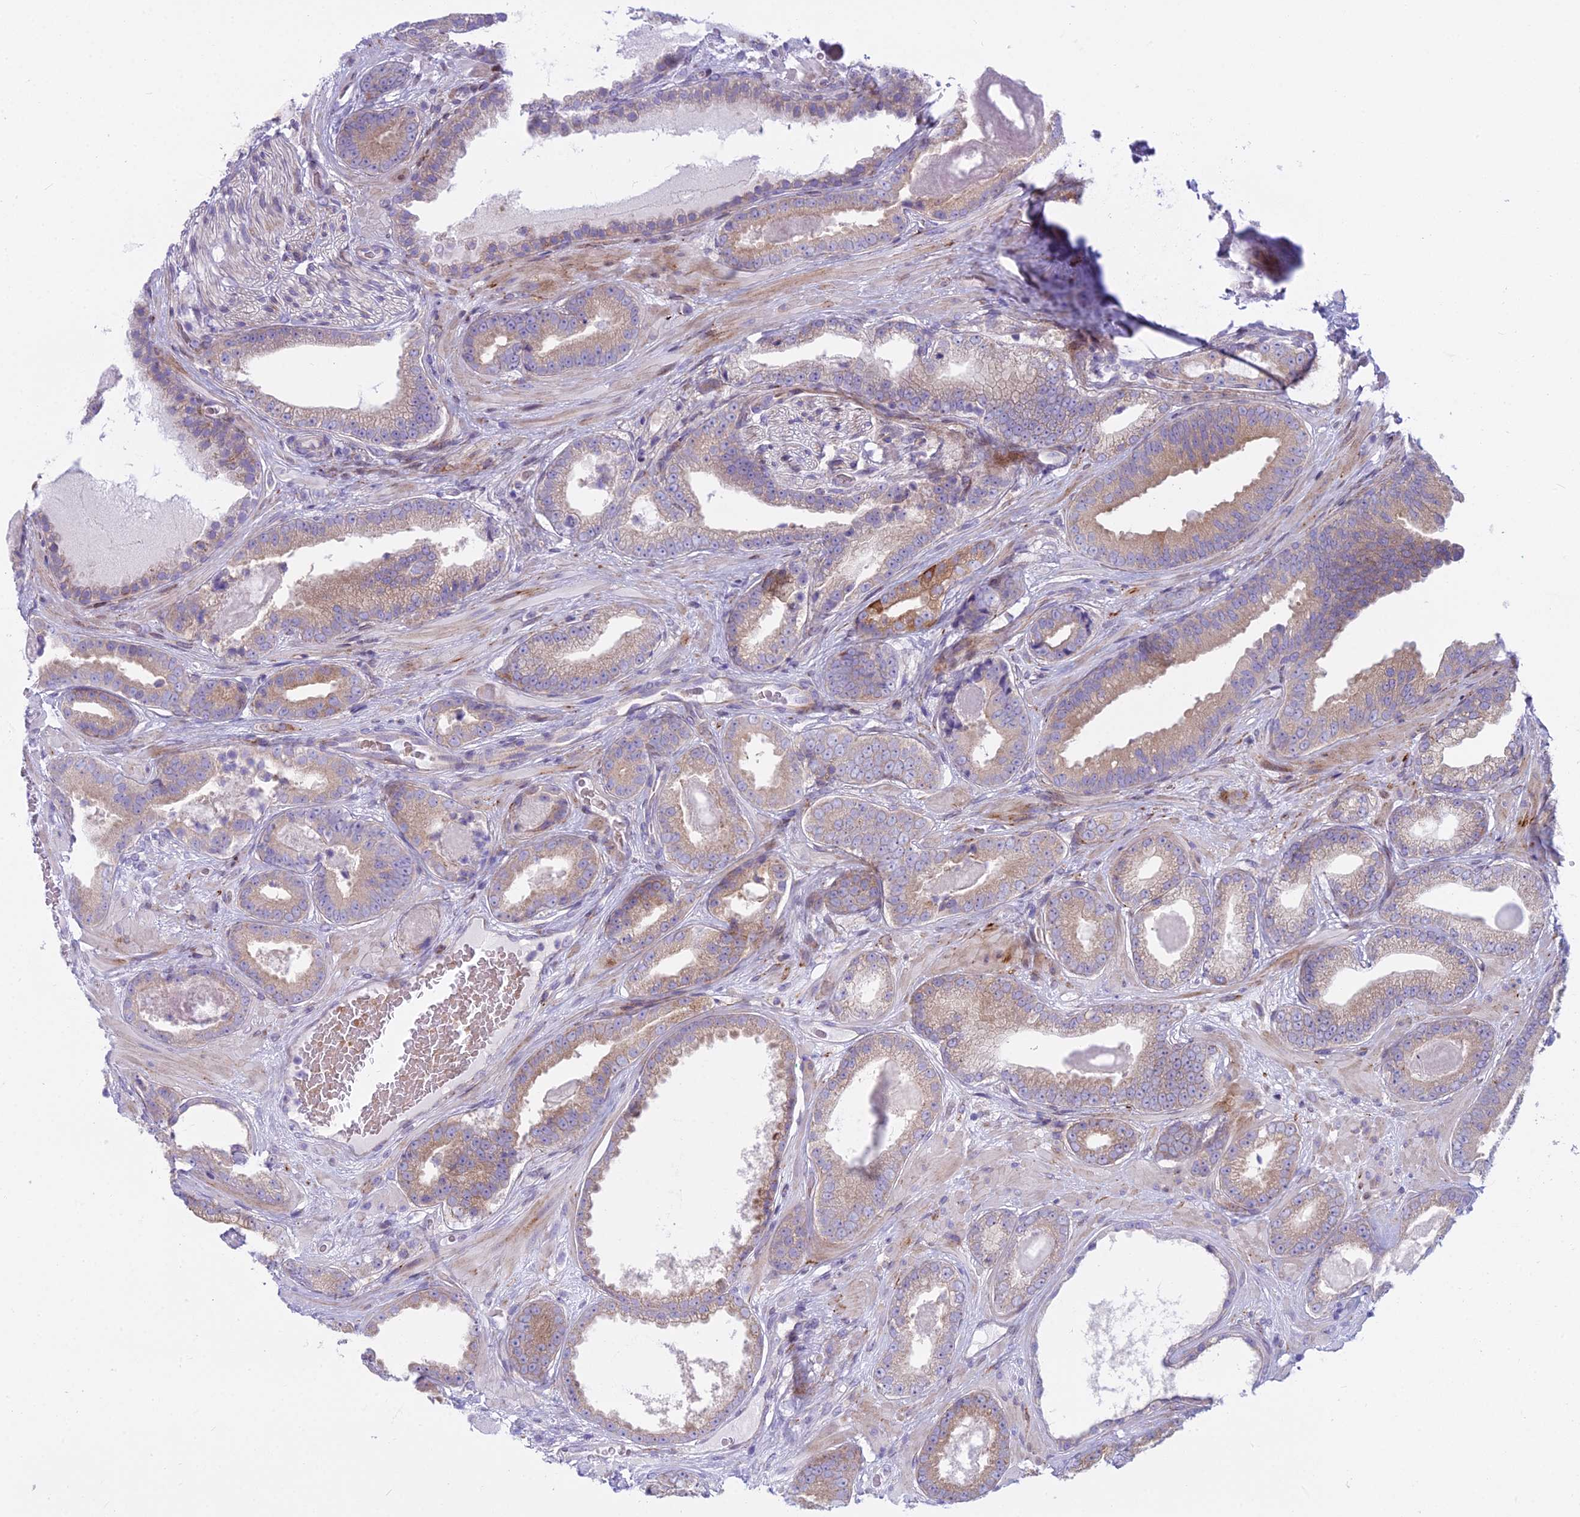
{"staining": {"intensity": "moderate", "quantity": "<25%", "location": "cytoplasmic/membranous"}, "tissue": "prostate cancer", "cell_type": "Tumor cells", "image_type": "cancer", "snomed": [{"axis": "morphology", "description": "Adenocarcinoma, Low grade"}, {"axis": "topography", "description": "Prostate"}], "caption": "Immunohistochemical staining of low-grade adenocarcinoma (prostate) exhibits moderate cytoplasmic/membranous protein positivity in approximately <25% of tumor cells. (DAB (3,3'-diaminobenzidine) = brown stain, brightfield microscopy at high magnification).", "gene": "PCDHB14", "patient": {"sex": "male", "age": 57}}